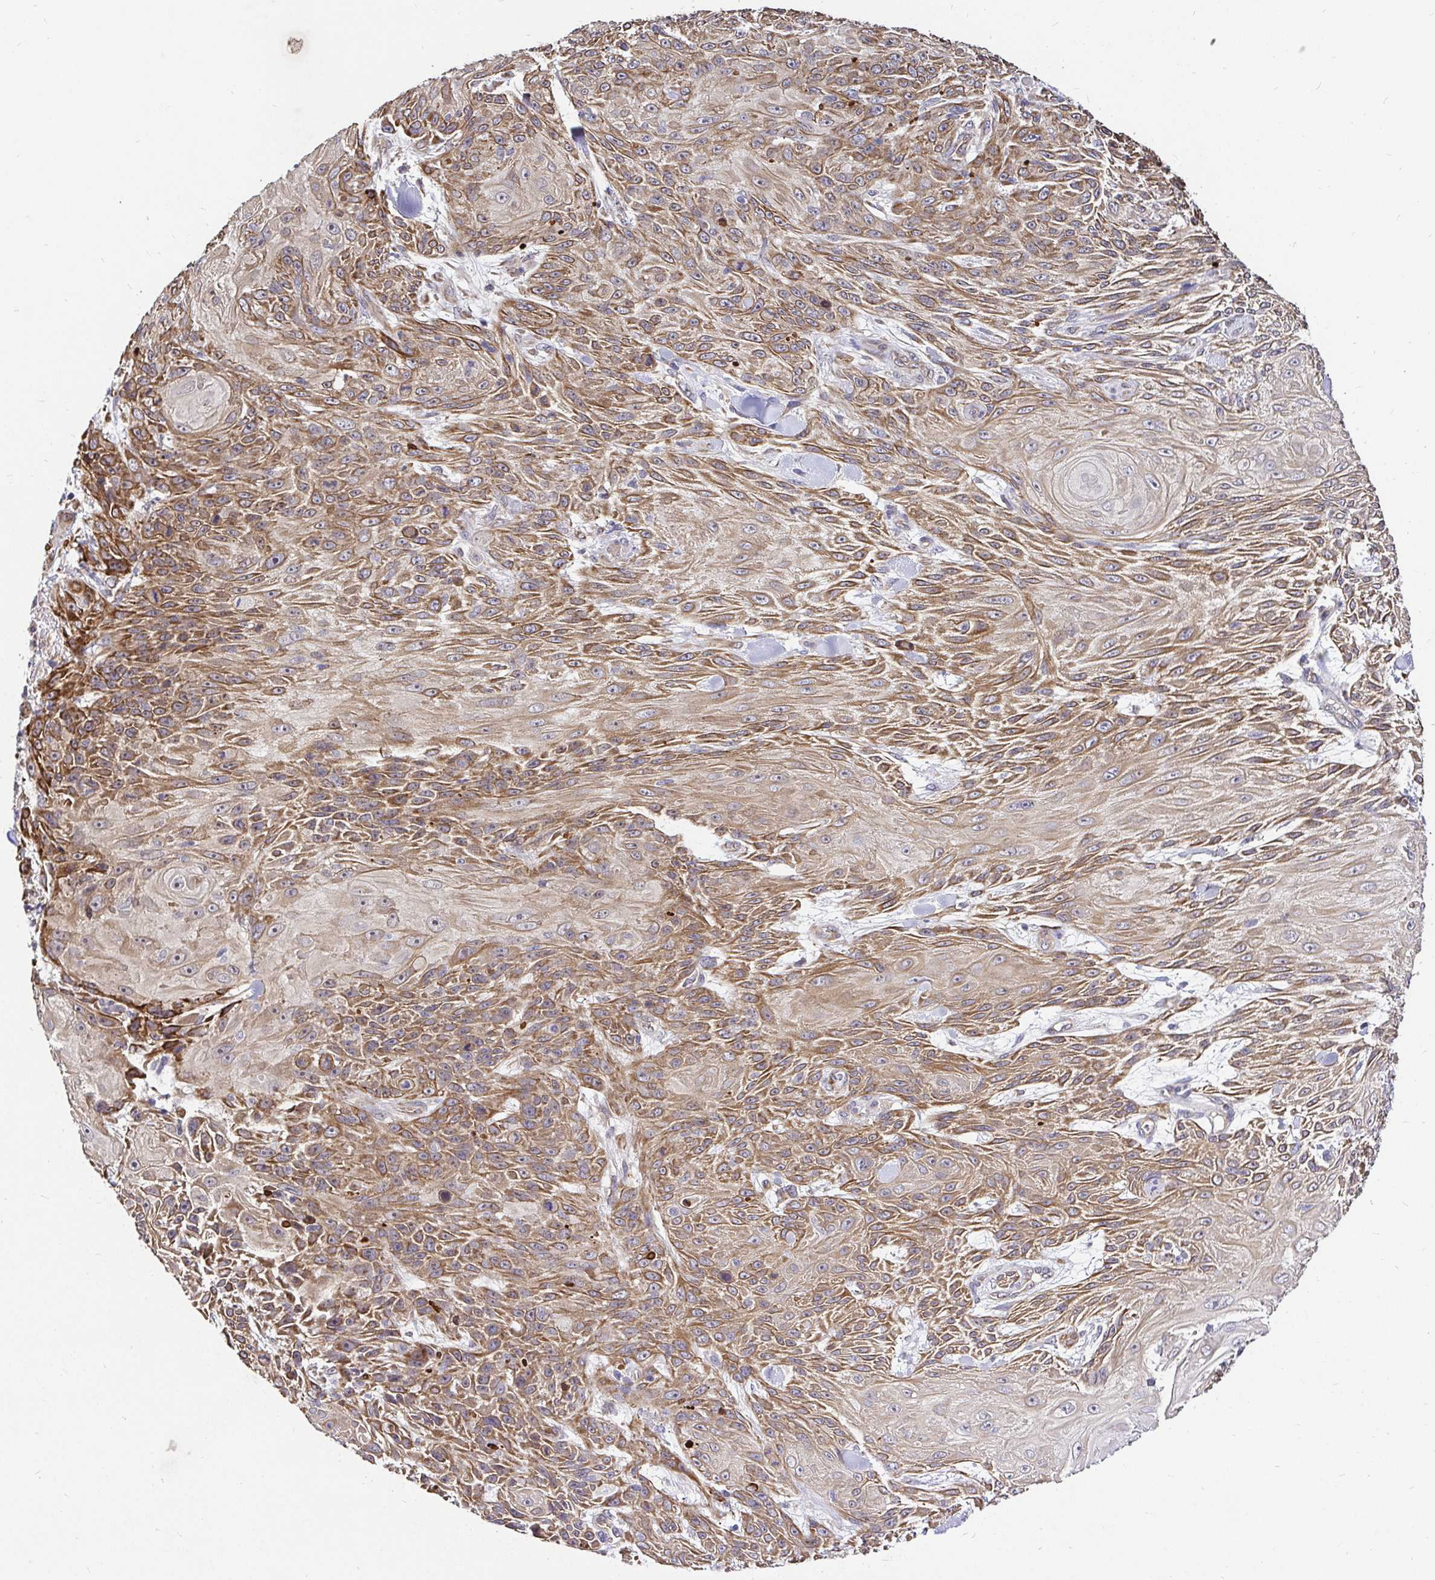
{"staining": {"intensity": "moderate", "quantity": ">75%", "location": "cytoplasmic/membranous"}, "tissue": "skin cancer", "cell_type": "Tumor cells", "image_type": "cancer", "snomed": [{"axis": "morphology", "description": "Squamous cell carcinoma, NOS"}, {"axis": "topography", "description": "Skin"}], "caption": "Tumor cells exhibit medium levels of moderate cytoplasmic/membranous staining in about >75% of cells in squamous cell carcinoma (skin). (DAB IHC, brown staining for protein, blue staining for nuclei).", "gene": "CCDC122", "patient": {"sex": "male", "age": 88}}